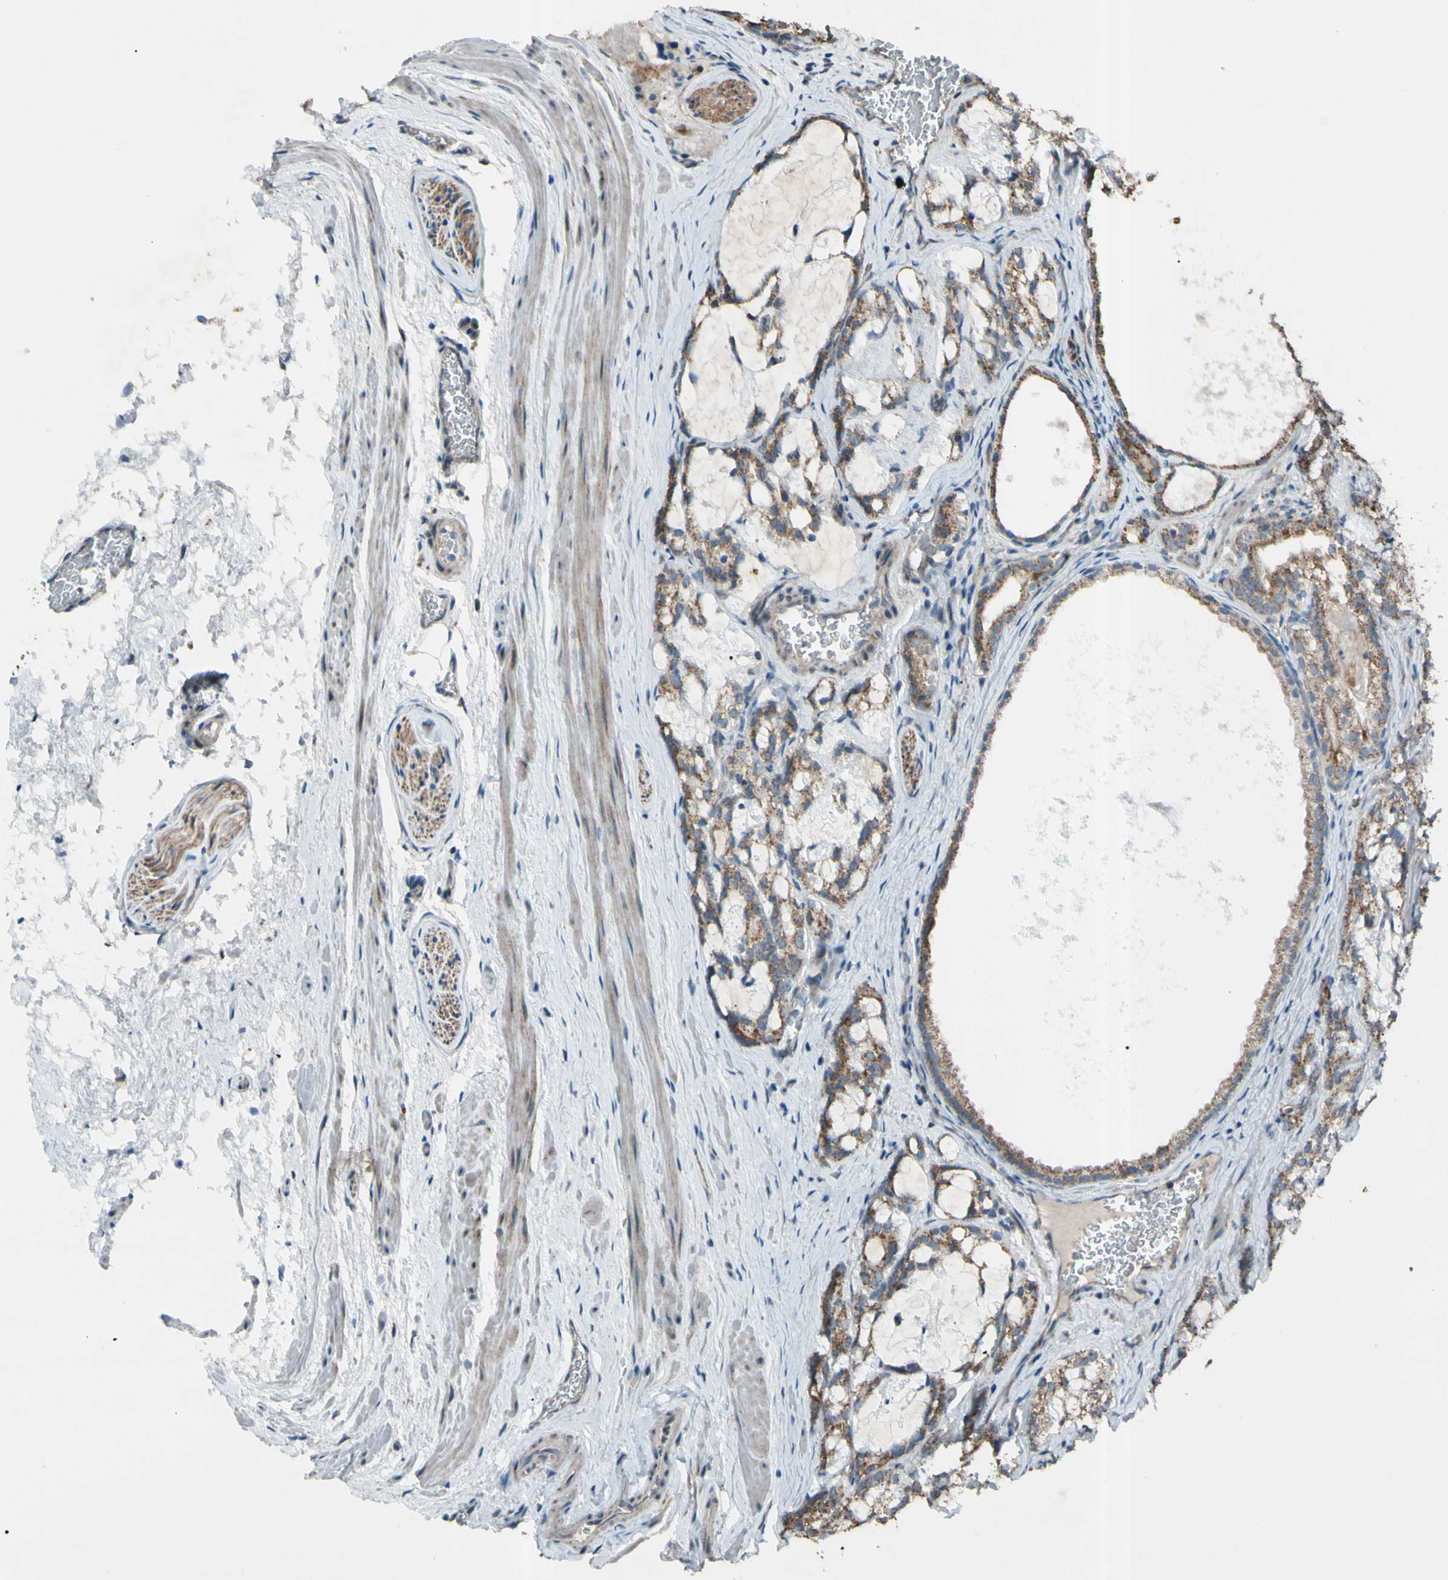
{"staining": {"intensity": "moderate", "quantity": ">75%", "location": "cytoplasmic/membranous"}, "tissue": "prostate cancer", "cell_type": "Tumor cells", "image_type": "cancer", "snomed": [{"axis": "morphology", "description": "Adenocarcinoma, Low grade"}, {"axis": "topography", "description": "Prostate"}], "caption": "Brown immunohistochemical staining in human low-grade adenocarcinoma (prostate) reveals moderate cytoplasmic/membranous staining in approximately >75% of tumor cells. The protein of interest is stained brown, and the nuclei are stained in blue (DAB IHC with brightfield microscopy, high magnification).", "gene": "ACOT8", "patient": {"sex": "male", "age": 59}}